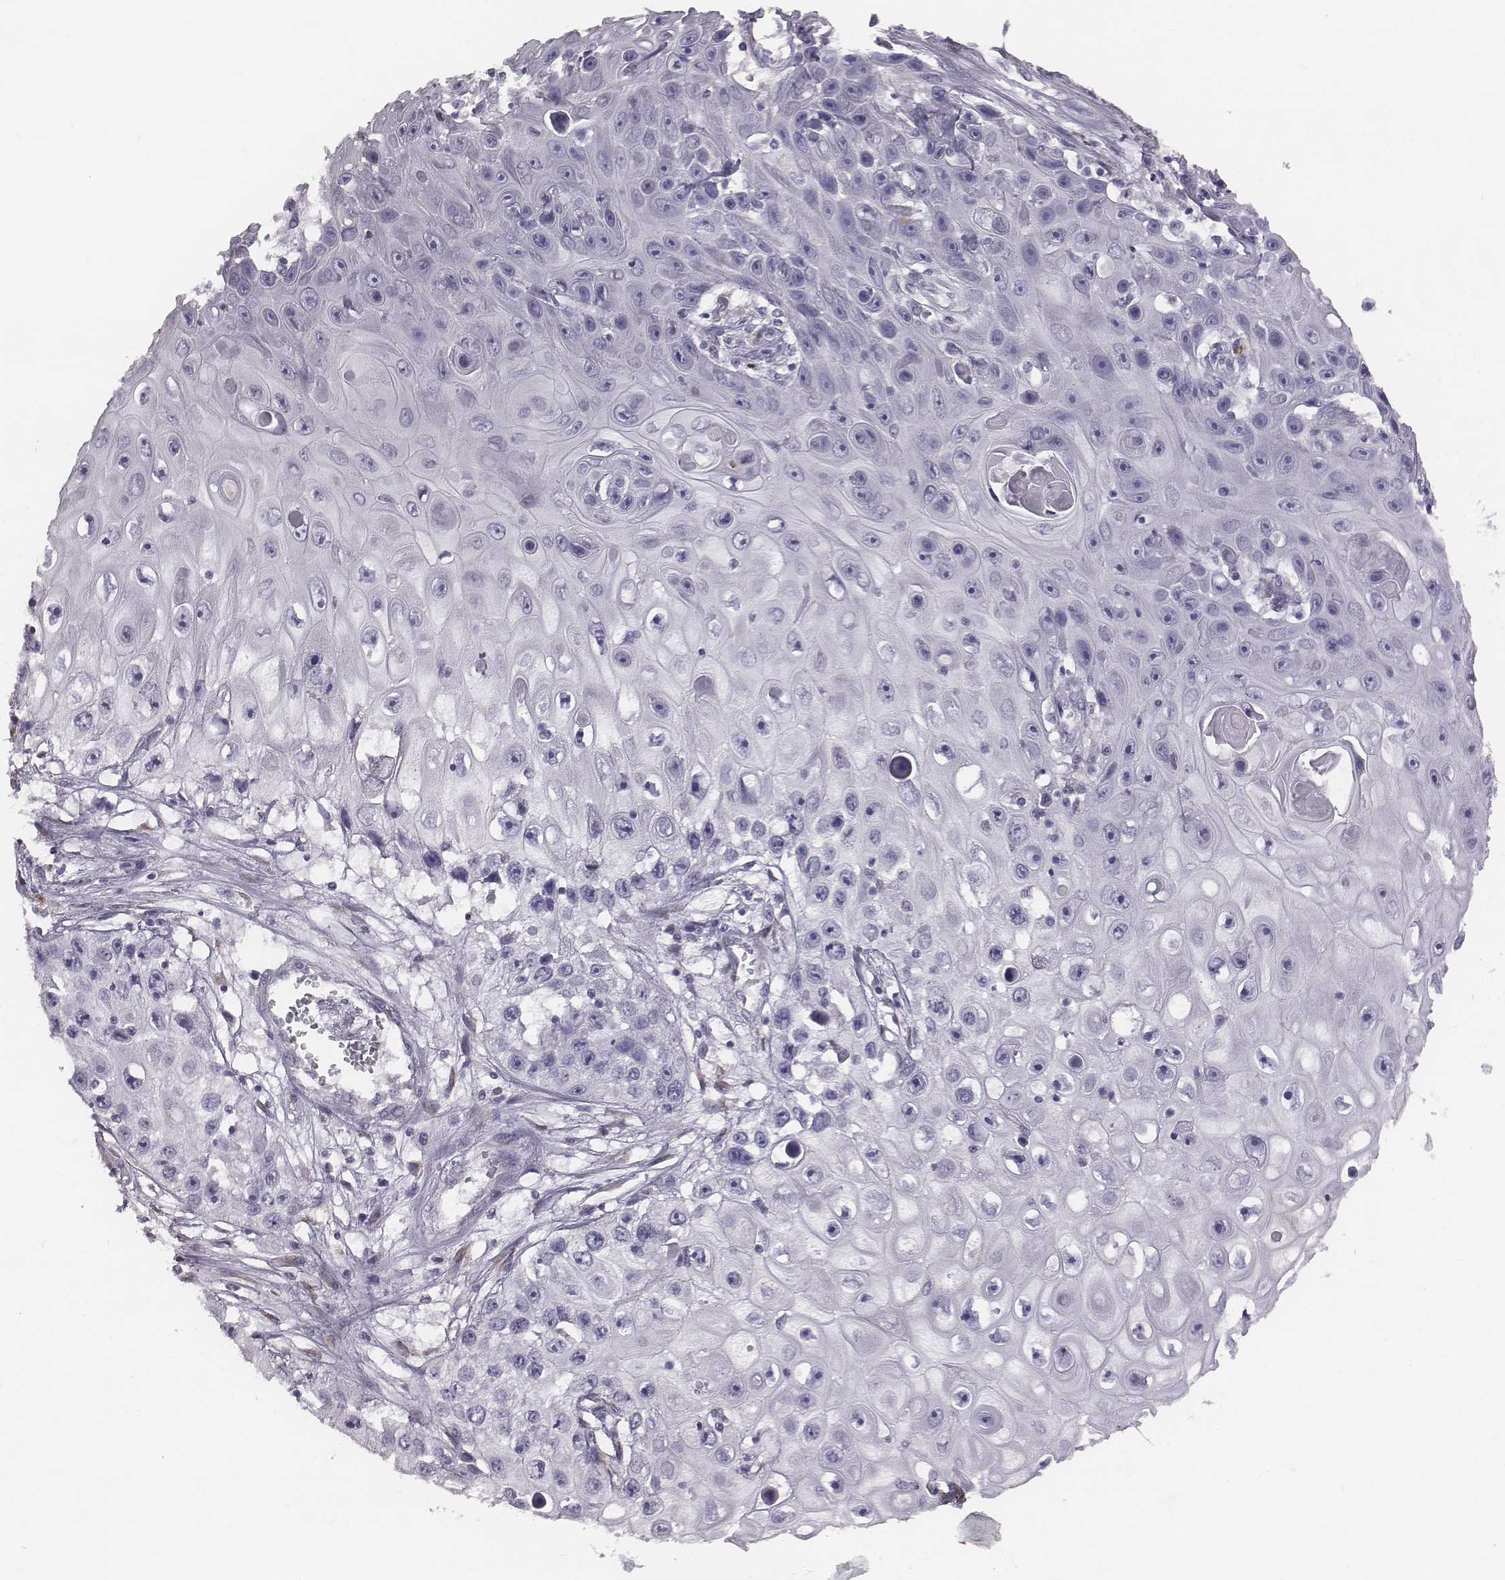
{"staining": {"intensity": "negative", "quantity": "none", "location": "none"}, "tissue": "skin cancer", "cell_type": "Tumor cells", "image_type": "cancer", "snomed": [{"axis": "morphology", "description": "Squamous cell carcinoma, NOS"}, {"axis": "topography", "description": "Skin"}], "caption": "High power microscopy image of an IHC image of squamous cell carcinoma (skin), revealing no significant positivity in tumor cells. (Immunohistochemistry, brightfield microscopy, high magnification).", "gene": "C6orf58", "patient": {"sex": "male", "age": 82}}